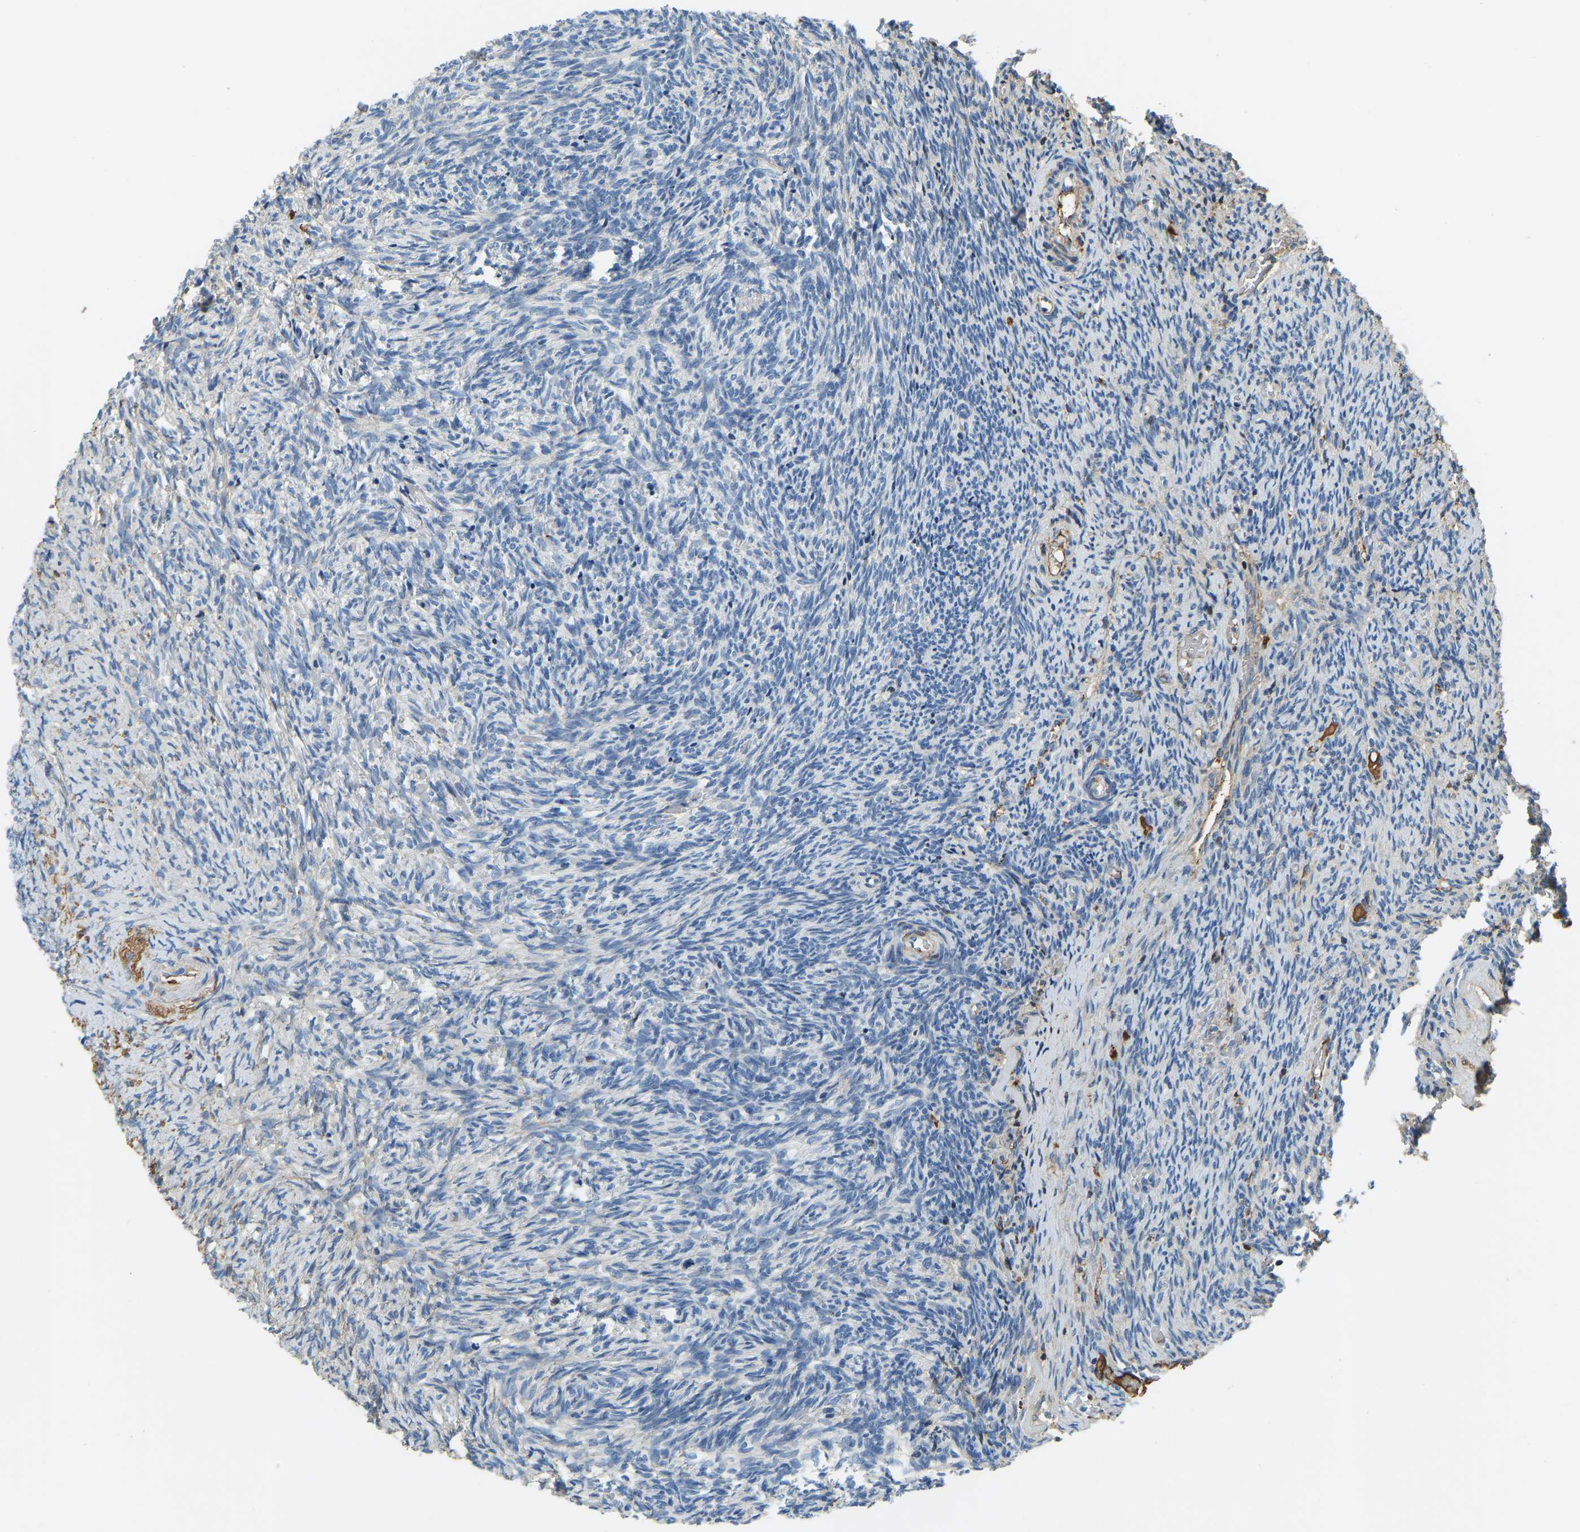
{"staining": {"intensity": "negative", "quantity": "none", "location": "none"}, "tissue": "ovary", "cell_type": "Ovarian stroma cells", "image_type": "normal", "snomed": [{"axis": "morphology", "description": "Normal tissue, NOS"}, {"axis": "topography", "description": "Ovary"}], "caption": "The photomicrograph exhibits no significant expression in ovarian stroma cells of ovary. (DAB (3,3'-diaminobenzidine) immunohistochemistry (IHC) visualized using brightfield microscopy, high magnification).", "gene": "THBS4", "patient": {"sex": "female", "age": 41}}